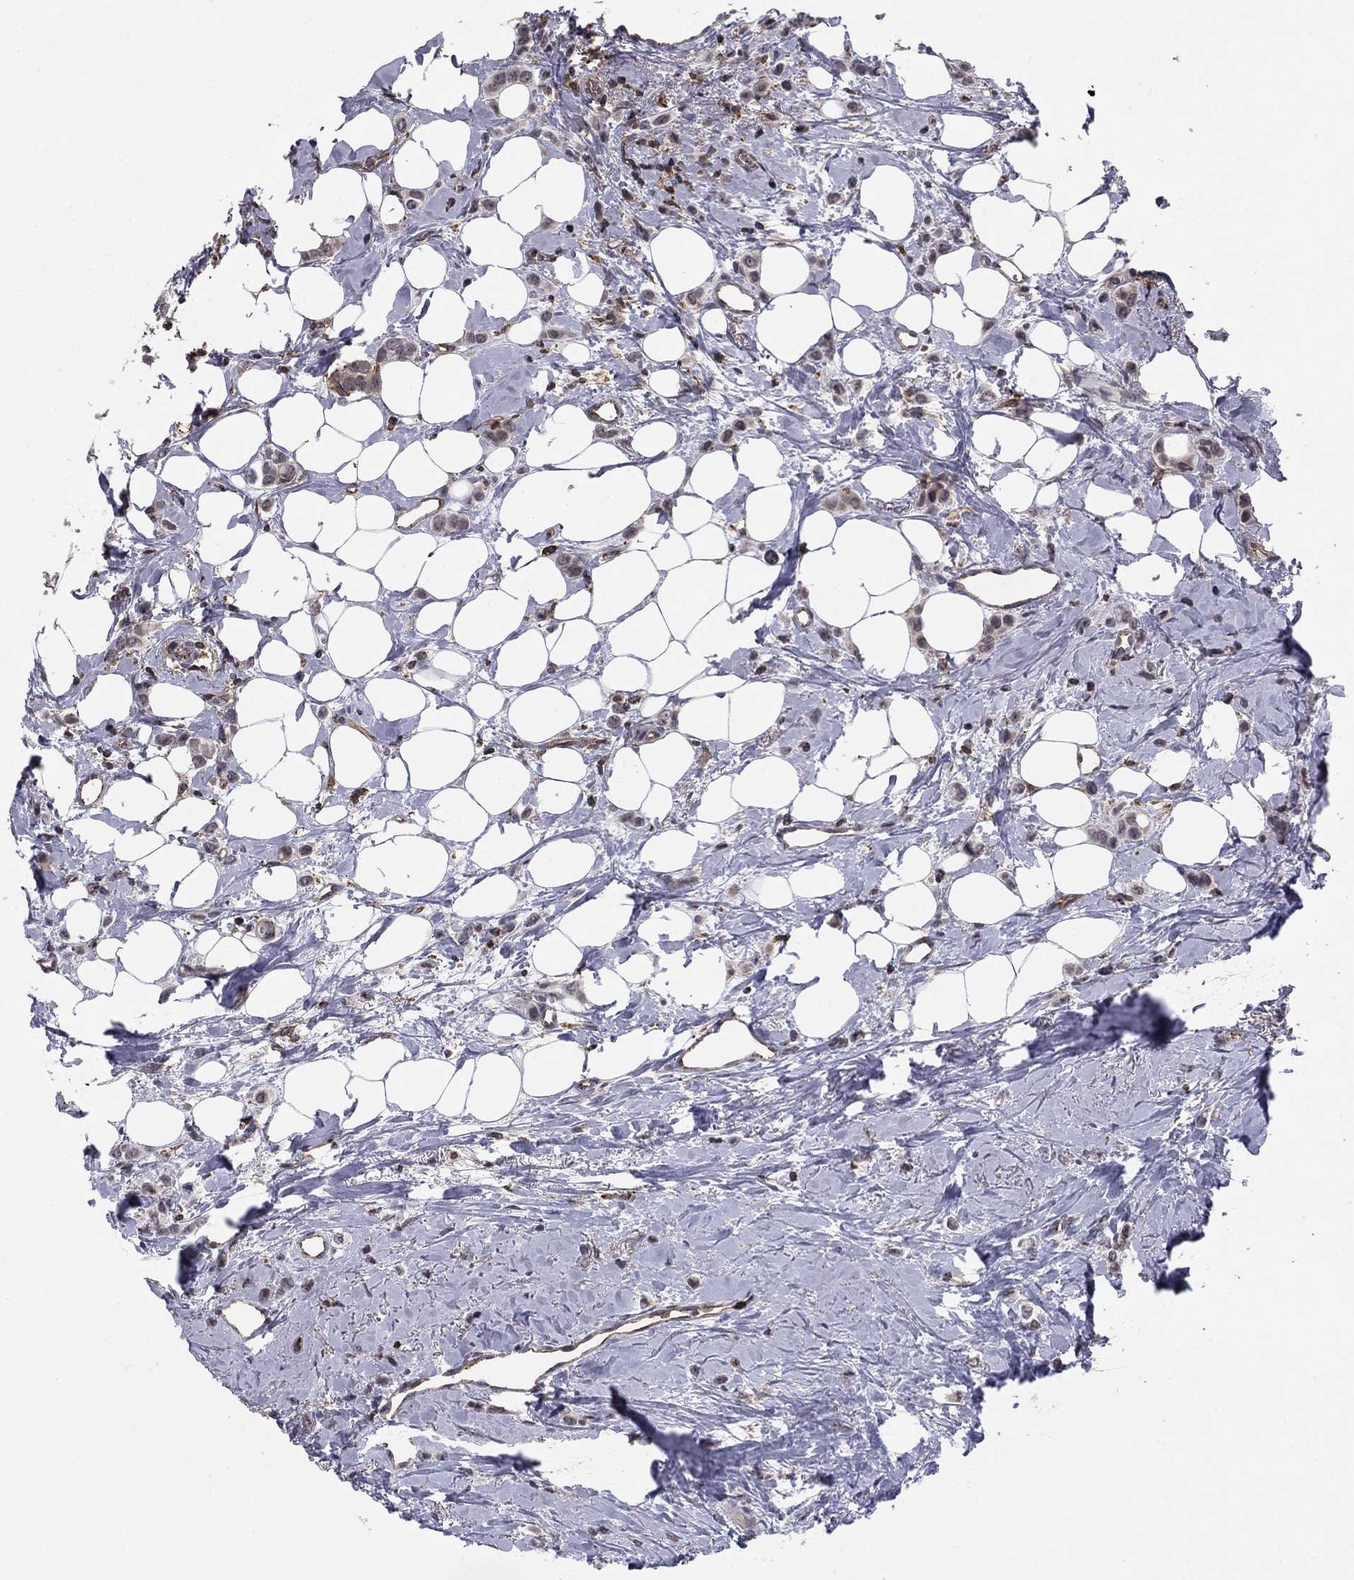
{"staining": {"intensity": "weak", "quantity": "<25%", "location": "cytoplasmic/membranous"}, "tissue": "breast cancer", "cell_type": "Tumor cells", "image_type": "cancer", "snomed": [{"axis": "morphology", "description": "Lobular carcinoma"}, {"axis": "topography", "description": "Breast"}], "caption": "The image exhibits no significant positivity in tumor cells of lobular carcinoma (breast).", "gene": "PLCB2", "patient": {"sex": "female", "age": 66}}